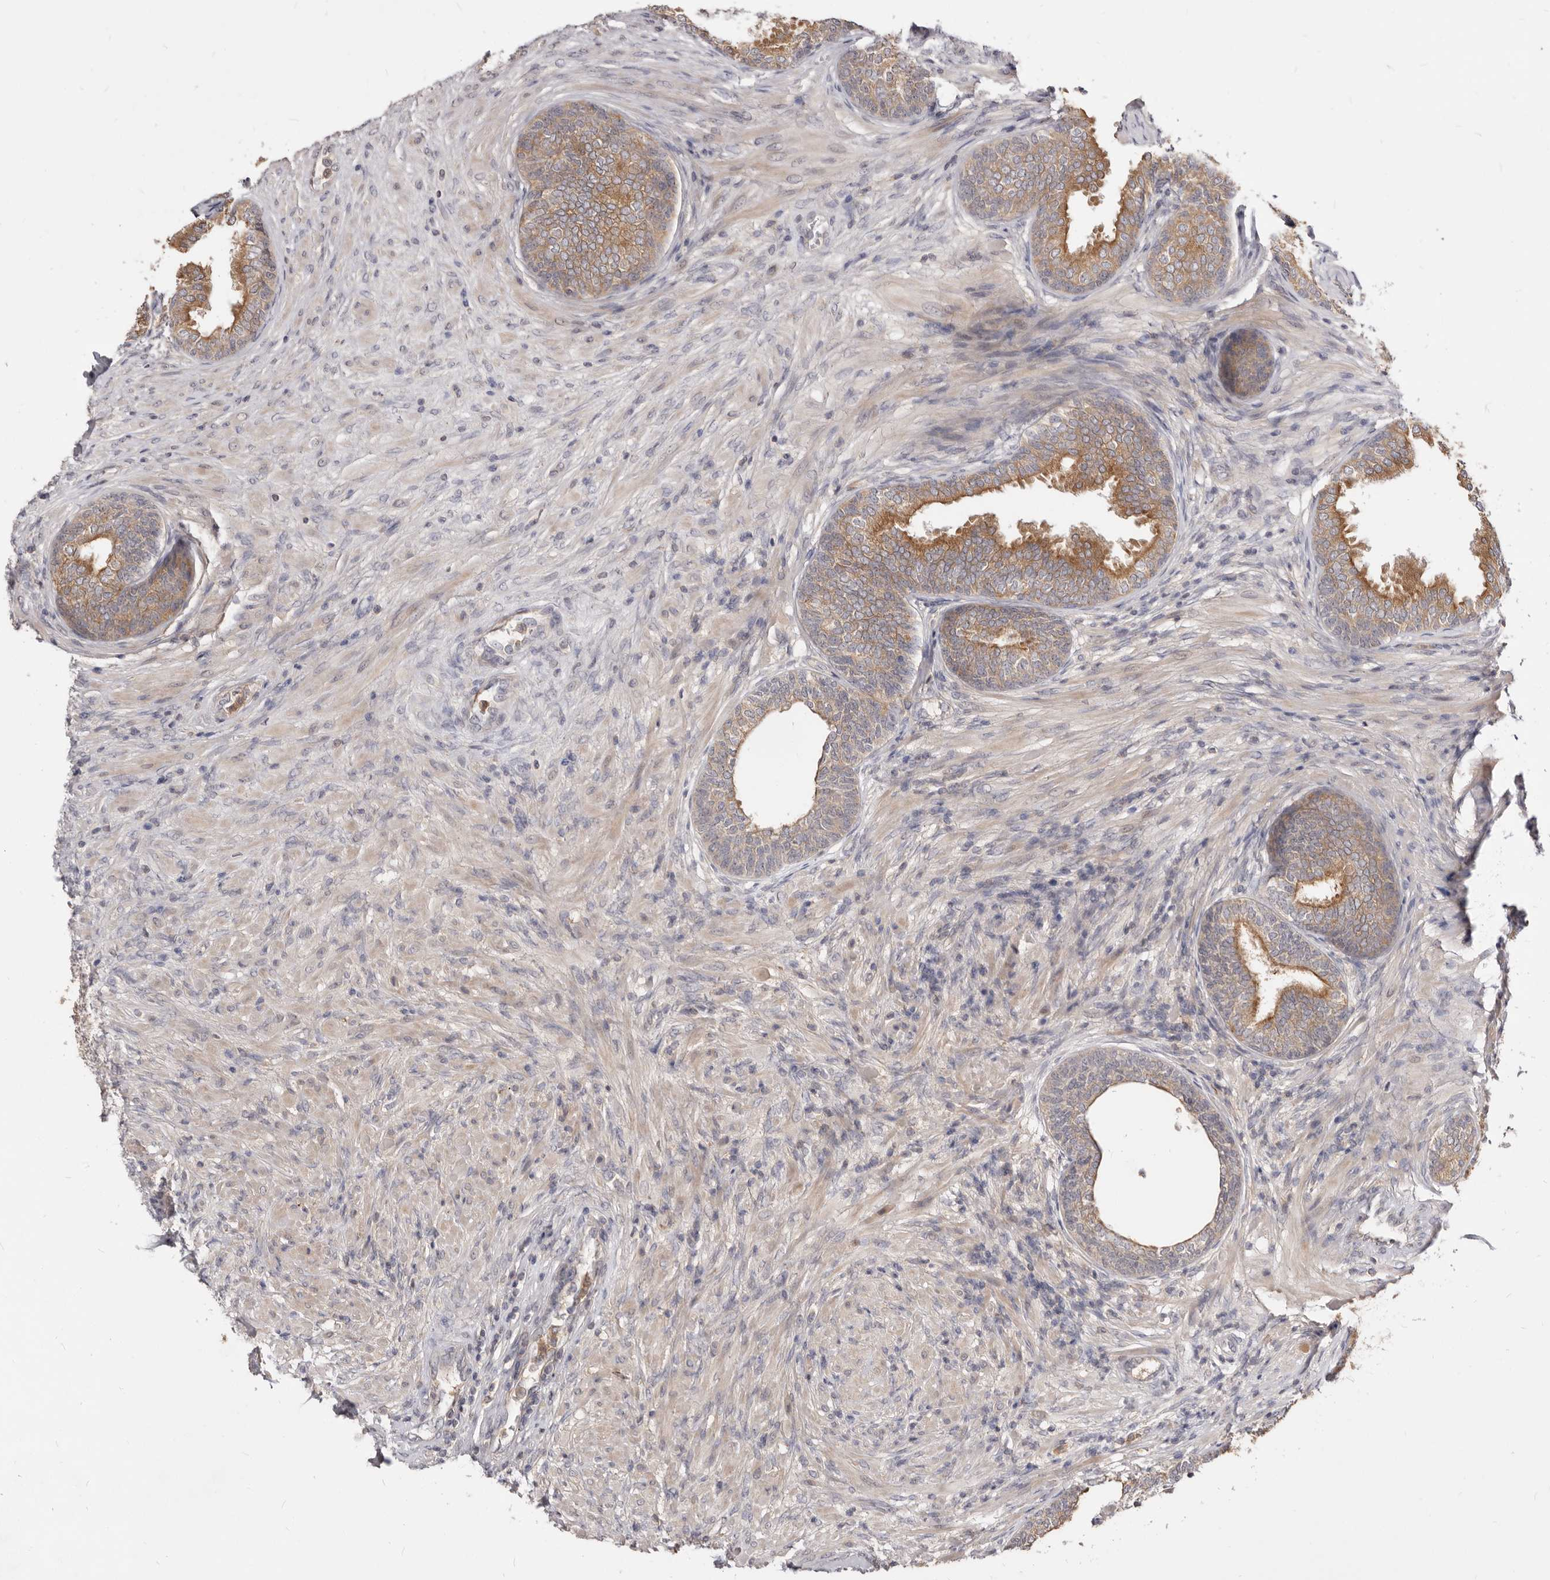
{"staining": {"intensity": "moderate", "quantity": ">75%", "location": "cytoplasmic/membranous"}, "tissue": "prostate", "cell_type": "Glandular cells", "image_type": "normal", "snomed": [{"axis": "morphology", "description": "Normal tissue, NOS"}, {"axis": "topography", "description": "Prostate"}], "caption": "DAB (3,3'-diaminobenzidine) immunohistochemical staining of unremarkable prostate shows moderate cytoplasmic/membranous protein positivity in approximately >75% of glandular cells.", "gene": "TC2N", "patient": {"sex": "male", "age": 76}}